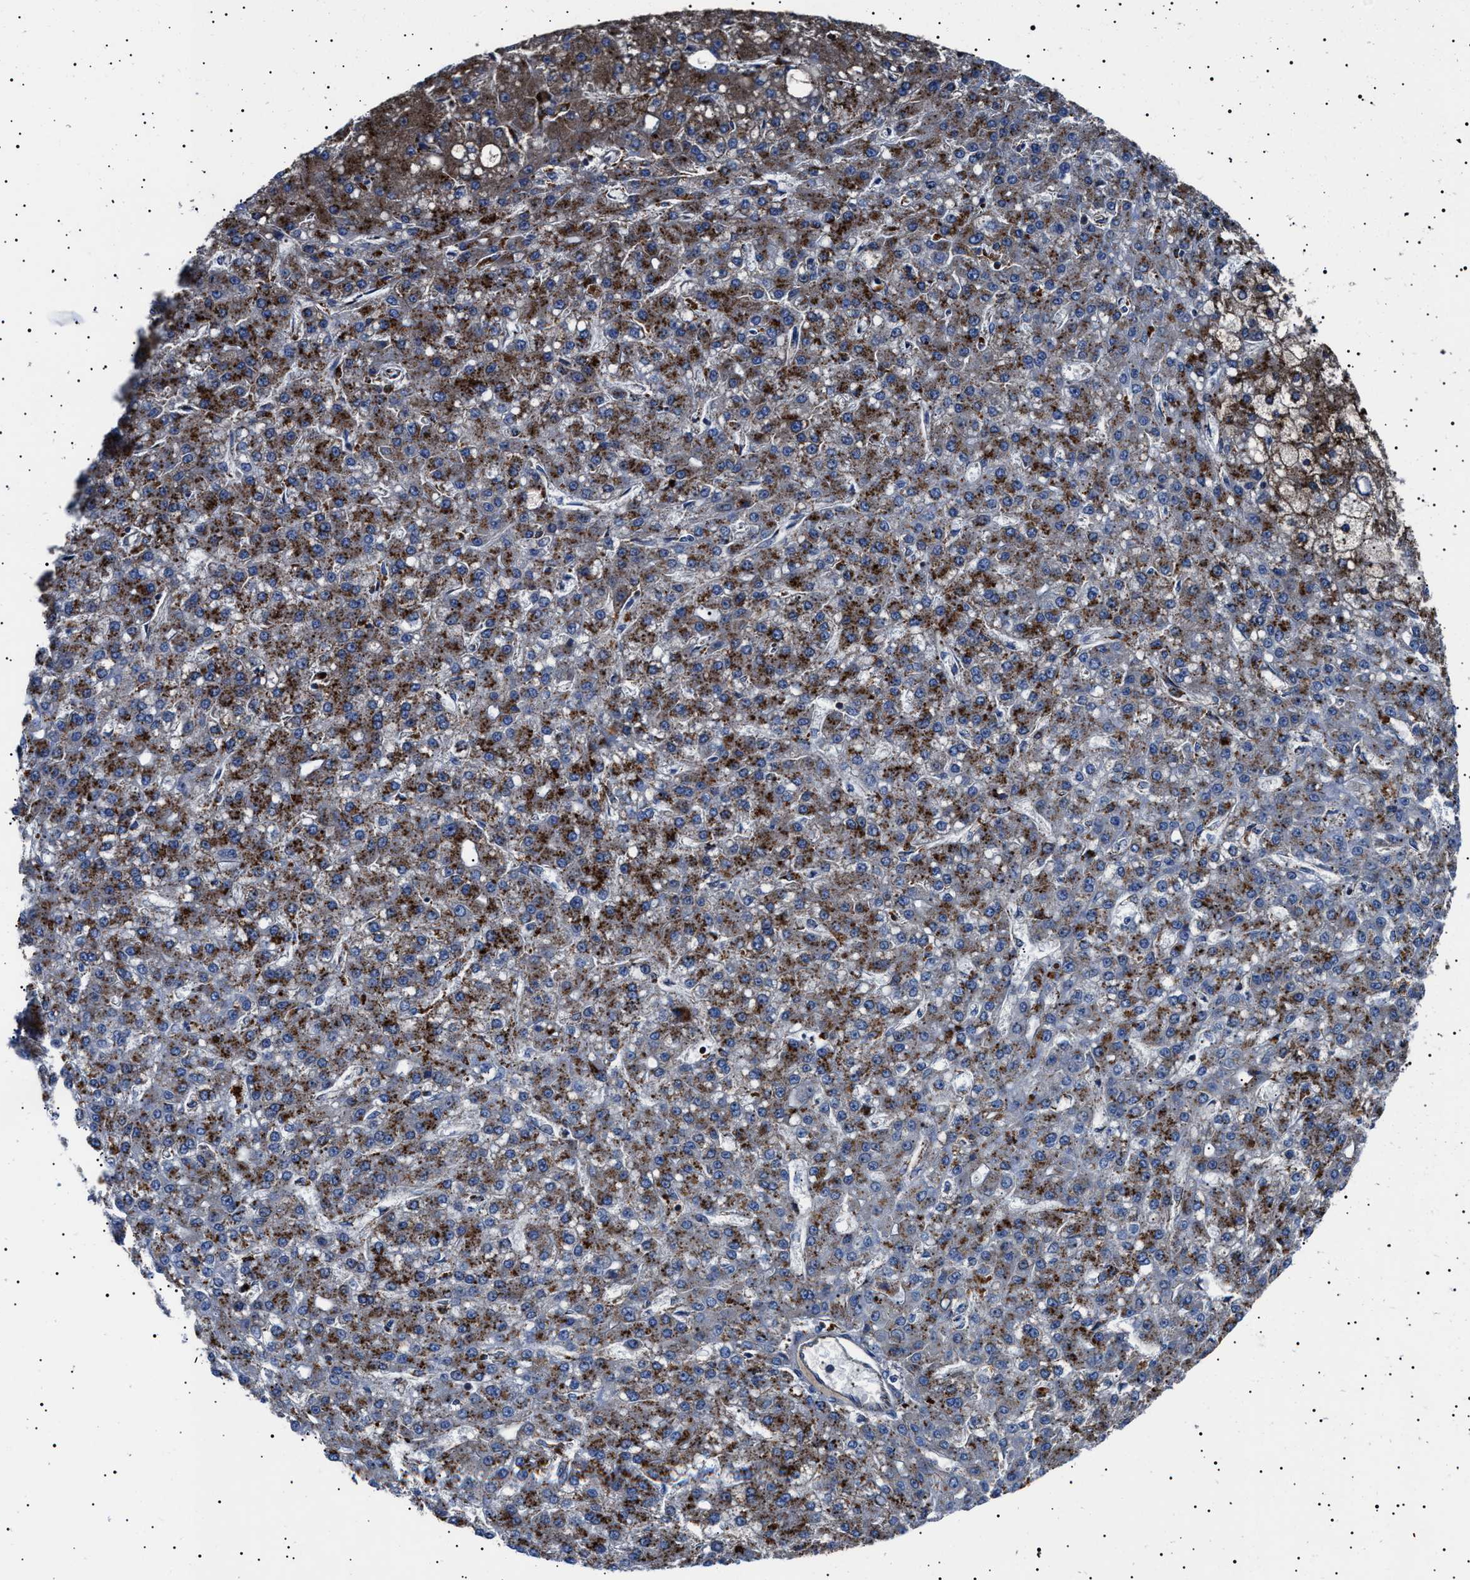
{"staining": {"intensity": "strong", "quantity": ">75%", "location": "cytoplasmic/membranous"}, "tissue": "liver cancer", "cell_type": "Tumor cells", "image_type": "cancer", "snomed": [{"axis": "morphology", "description": "Carcinoma, Hepatocellular, NOS"}, {"axis": "topography", "description": "Liver"}], "caption": "Strong cytoplasmic/membranous expression for a protein is identified in approximately >75% of tumor cells of liver cancer using immunohistochemistry.", "gene": "NEU1", "patient": {"sex": "male", "age": 67}}